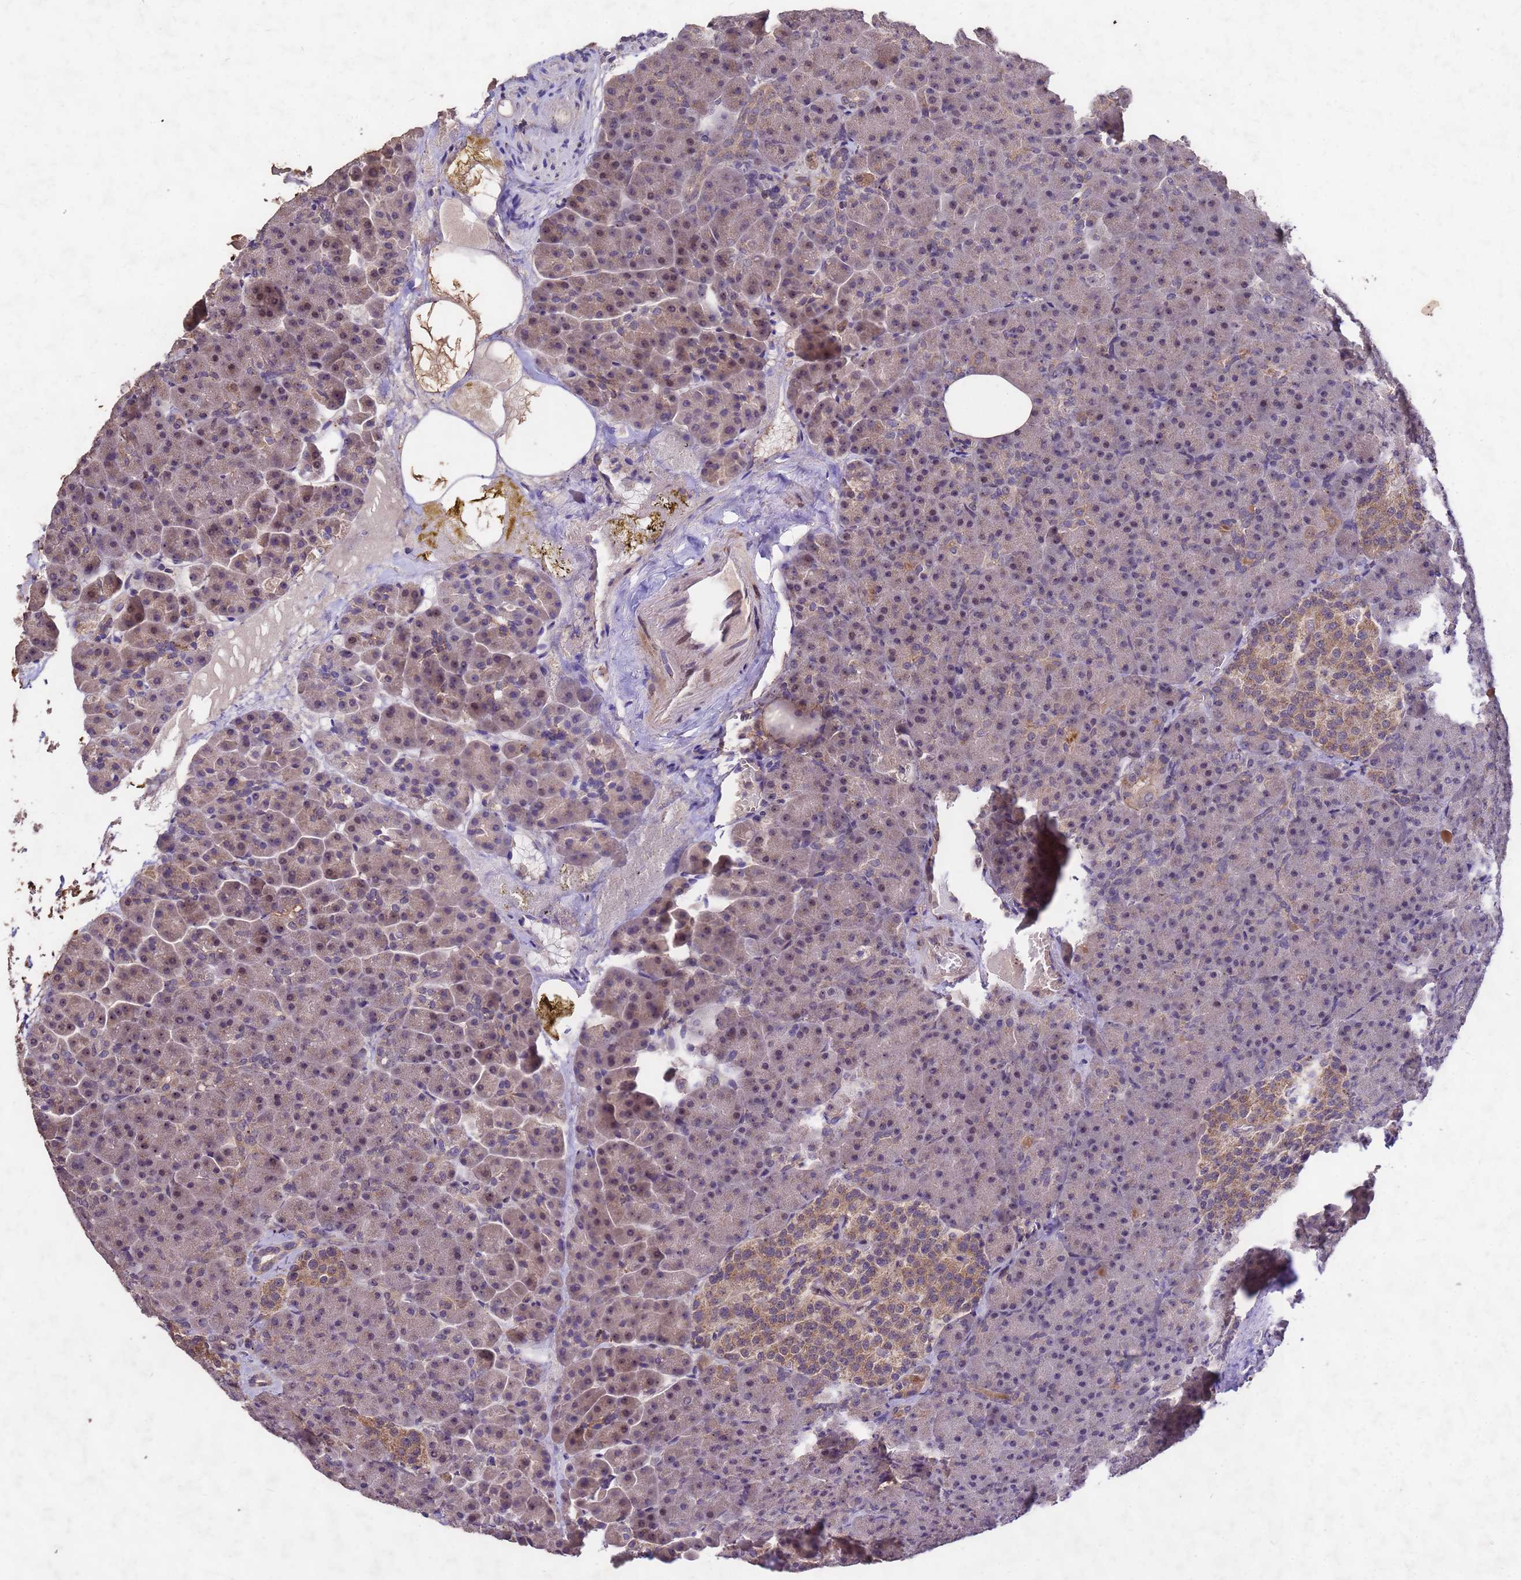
{"staining": {"intensity": "moderate", "quantity": "25%-75%", "location": "cytoplasmic/membranous,nuclear"}, "tissue": "pancreas", "cell_type": "Exocrine glandular cells", "image_type": "normal", "snomed": [{"axis": "morphology", "description": "Normal tissue, NOS"}, {"axis": "topography", "description": "Pancreas"}], "caption": "DAB immunohistochemical staining of normal human pancreas displays moderate cytoplasmic/membranous,nuclear protein staining in about 25%-75% of exocrine glandular cells.", "gene": "TOR4A", "patient": {"sex": "female", "age": 74}}